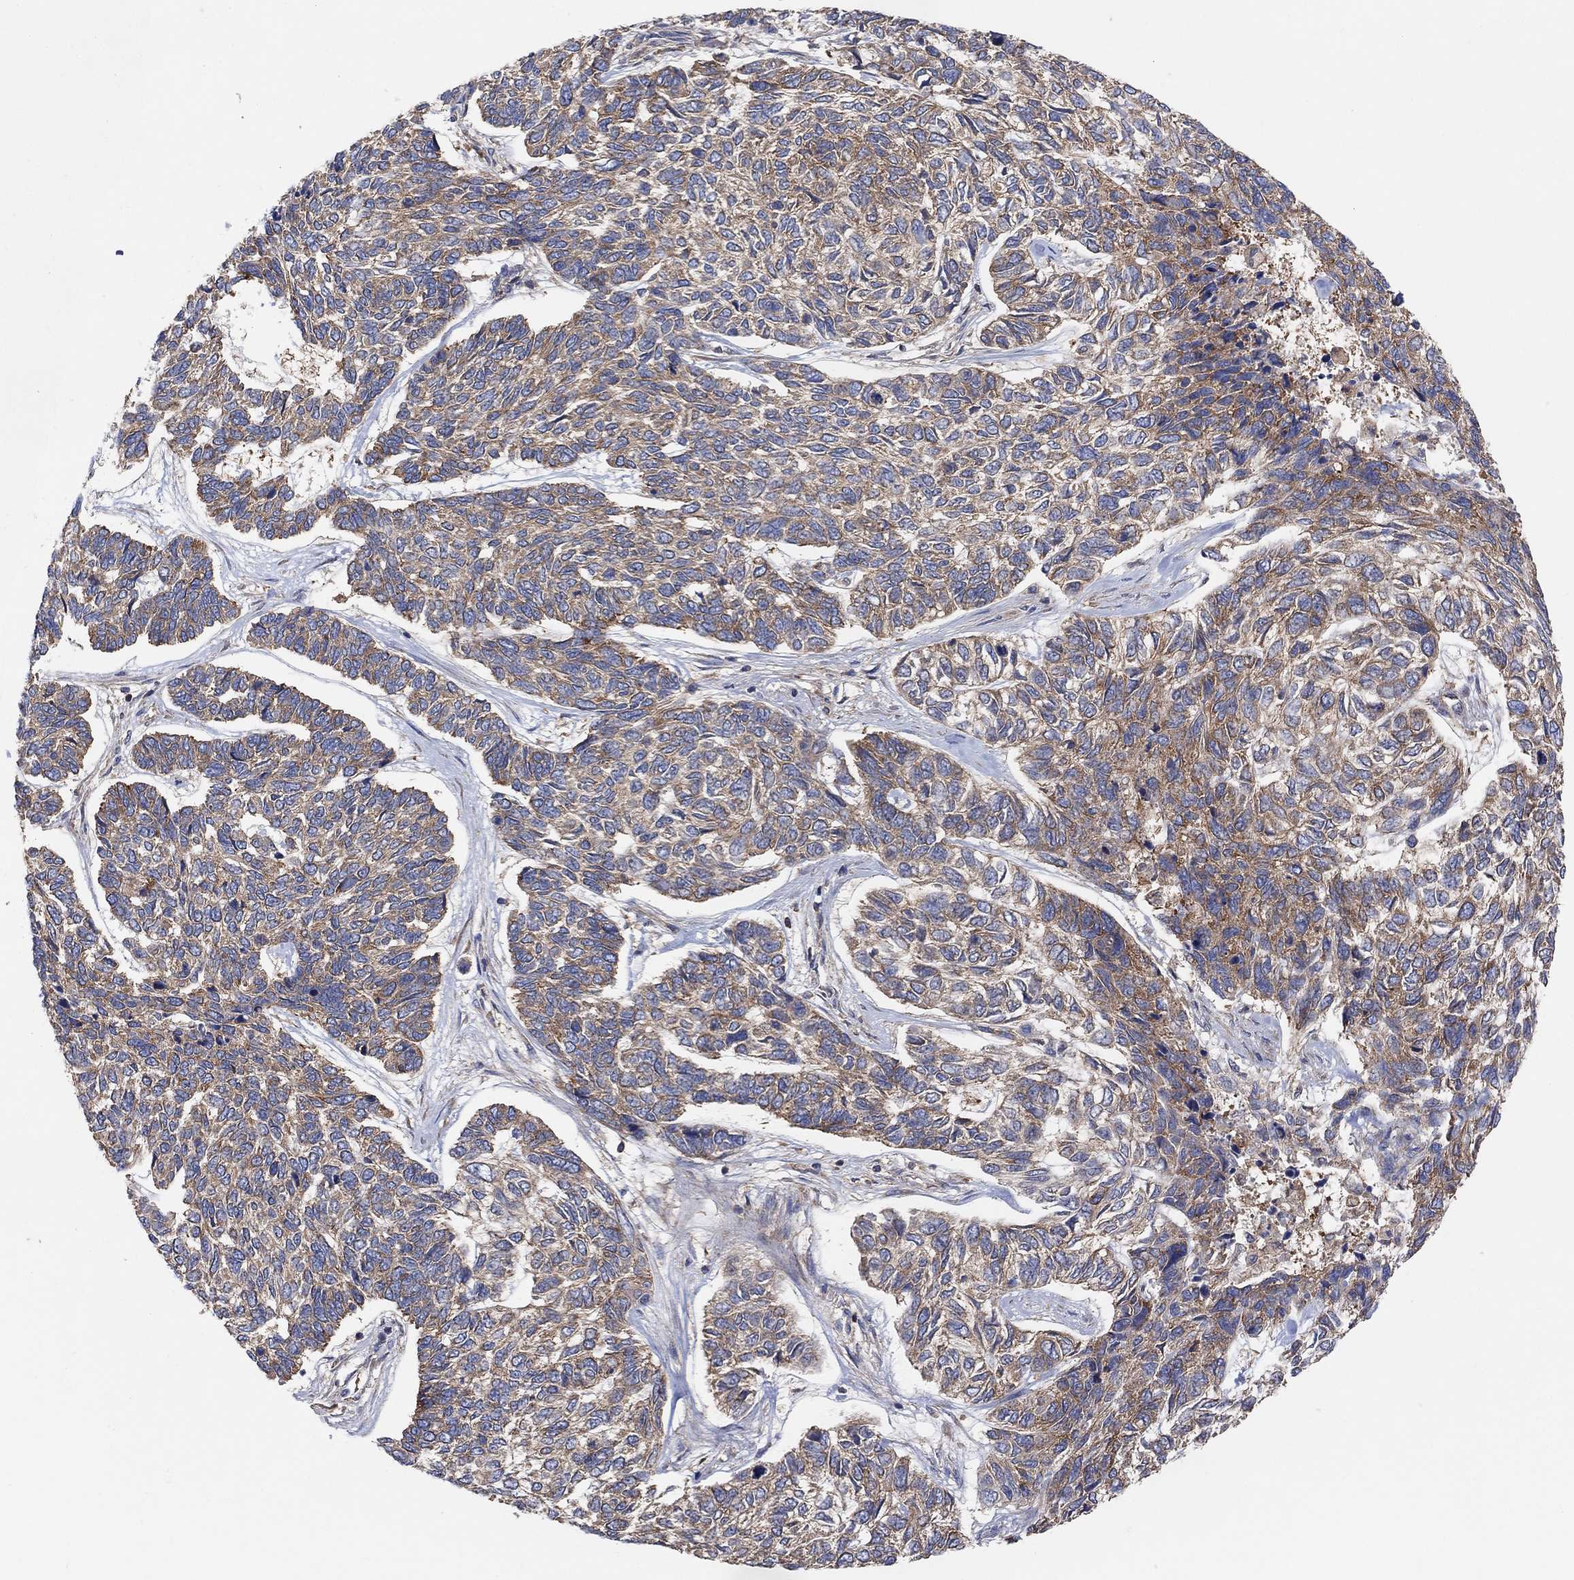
{"staining": {"intensity": "moderate", "quantity": "<25%", "location": "cytoplasmic/membranous"}, "tissue": "skin cancer", "cell_type": "Tumor cells", "image_type": "cancer", "snomed": [{"axis": "morphology", "description": "Basal cell carcinoma"}, {"axis": "topography", "description": "Skin"}], "caption": "Immunohistochemistry (IHC) photomicrograph of neoplastic tissue: human basal cell carcinoma (skin) stained using IHC exhibits low levels of moderate protein expression localized specifically in the cytoplasmic/membranous of tumor cells, appearing as a cytoplasmic/membranous brown color.", "gene": "BLOC1S3", "patient": {"sex": "female", "age": 65}}